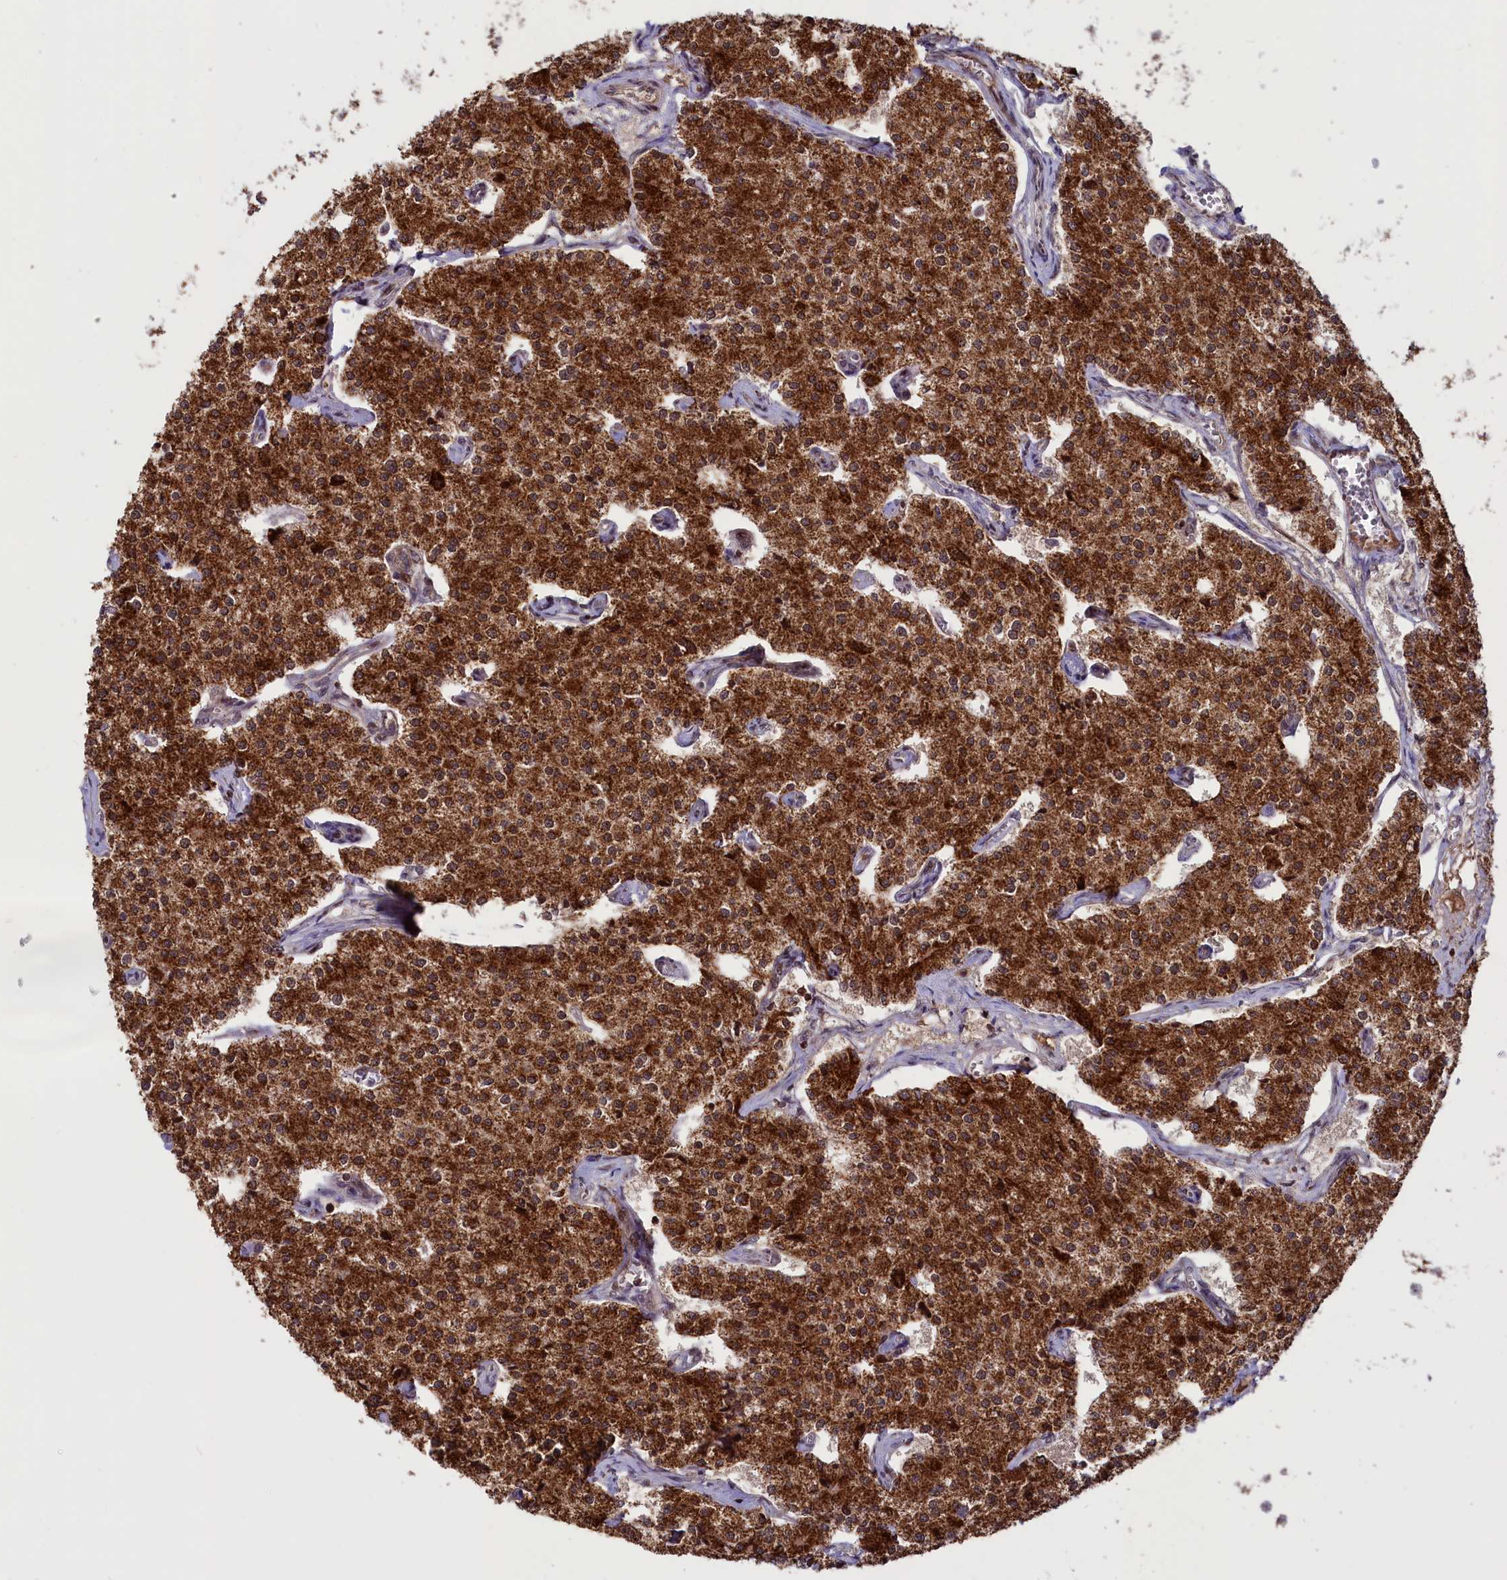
{"staining": {"intensity": "strong", "quantity": ">75%", "location": "cytoplasmic/membranous"}, "tissue": "carcinoid", "cell_type": "Tumor cells", "image_type": "cancer", "snomed": [{"axis": "morphology", "description": "Carcinoid, malignant, NOS"}, {"axis": "topography", "description": "Colon"}], "caption": "This micrograph displays IHC staining of human carcinoid, with high strong cytoplasmic/membranous staining in about >75% of tumor cells.", "gene": "PHC3", "patient": {"sex": "female", "age": 52}}